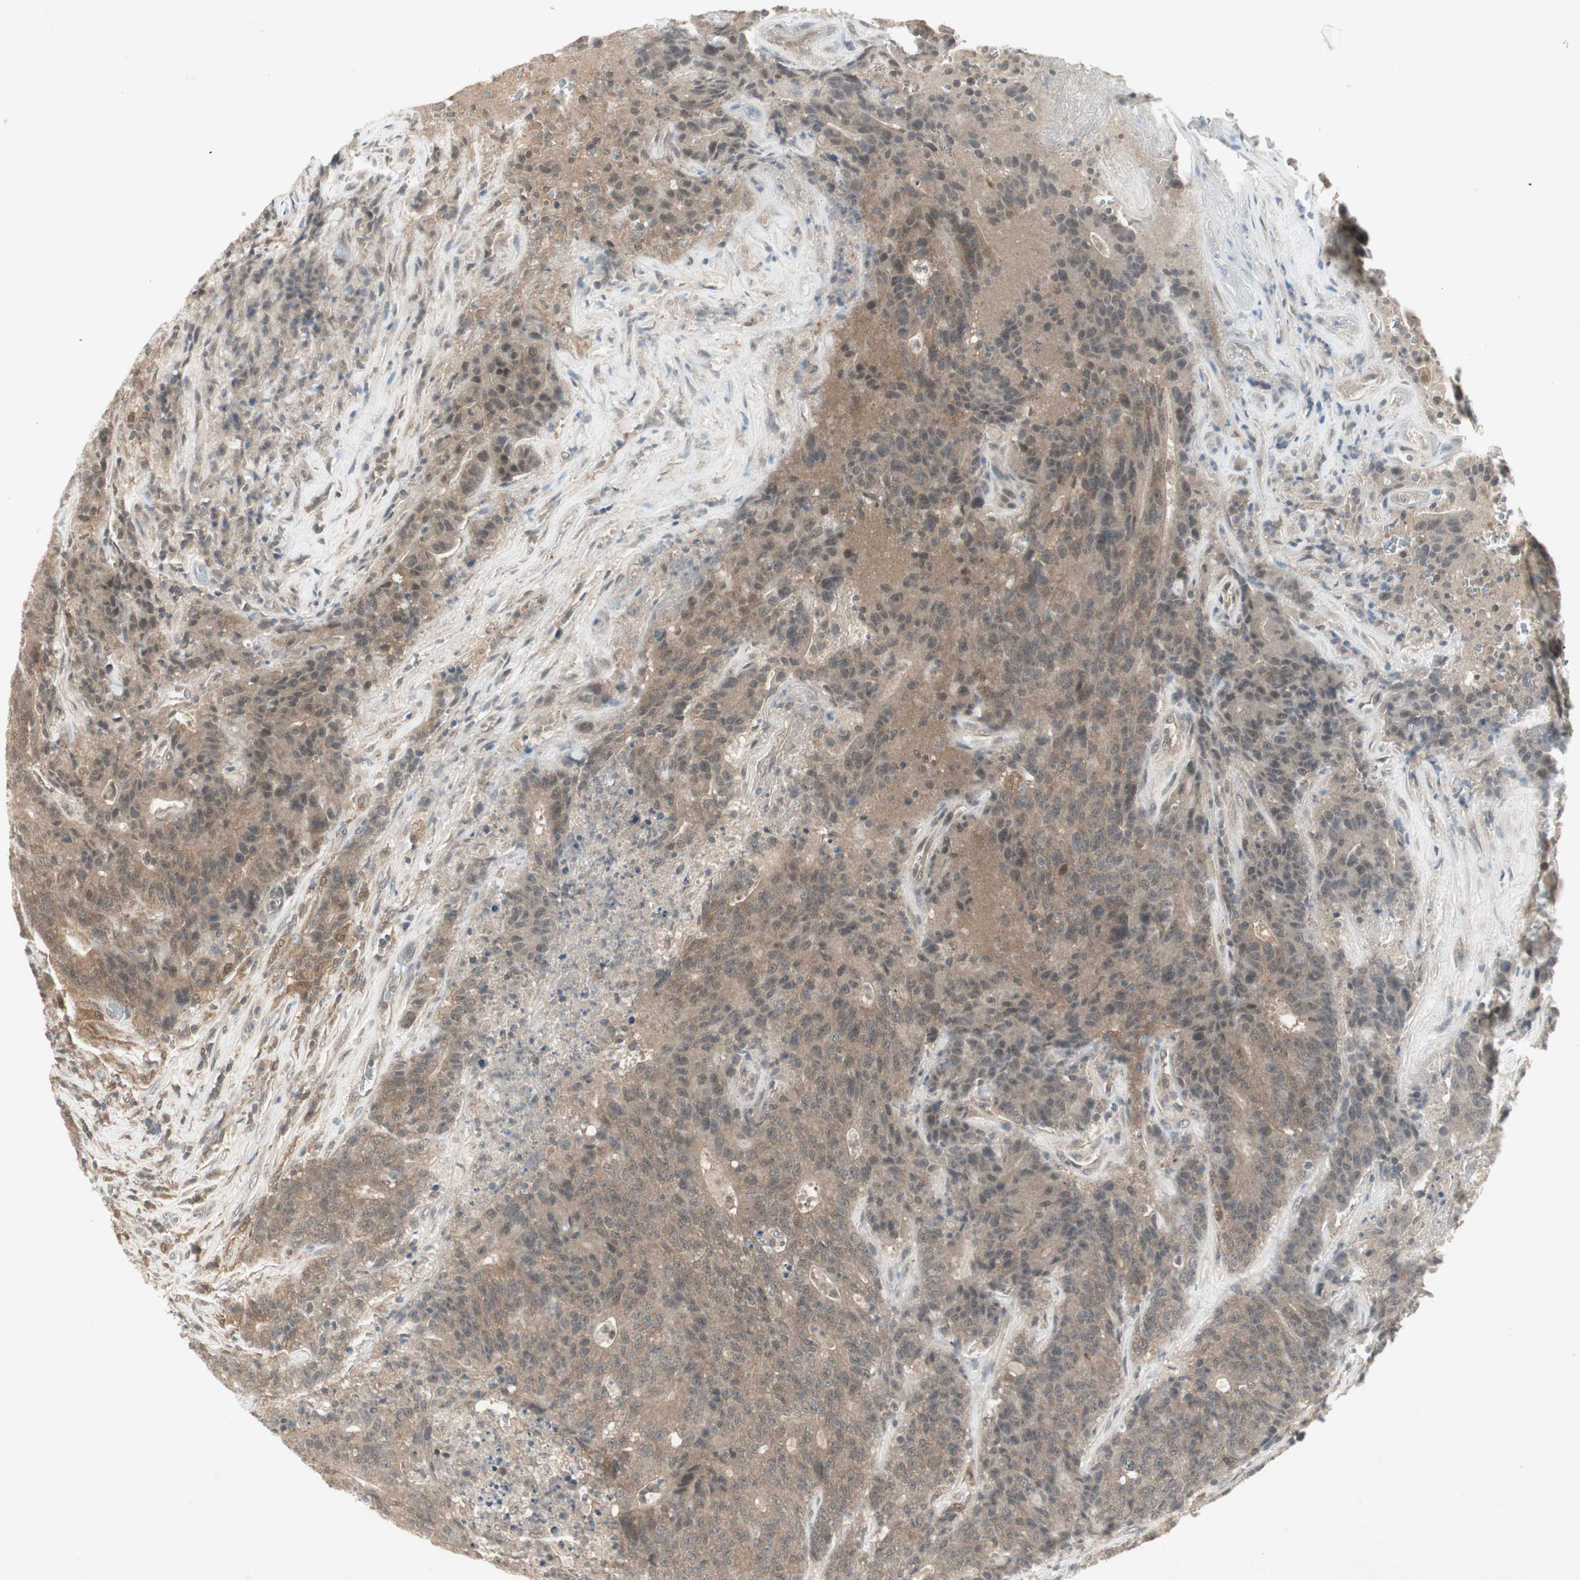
{"staining": {"intensity": "moderate", "quantity": ">75%", "location": "cytoplasmic/membranous"}, "tissue": "colorectal cancer", "cell_type": "Tumor cells", "image_type": "cancer", "snomed": [{"axis": "morphology", "description": "Normal tissue, NOS"}, {"axis": "morphology", "description": "Adenocarcinoma, NOS"}, {"axis": "topography", "description": "Colon"}], "caption": "The micrograph reveals staining of adenocarcinoma (colorectal), revealing moderate cytoplasmic/membranous protein expression (brown color) within tumor cells. (DAB IHC, brown staining for protein, blue staining for nuclei).", "gene": "PTPA", "patient": {"sex": "female", "age": 75}}